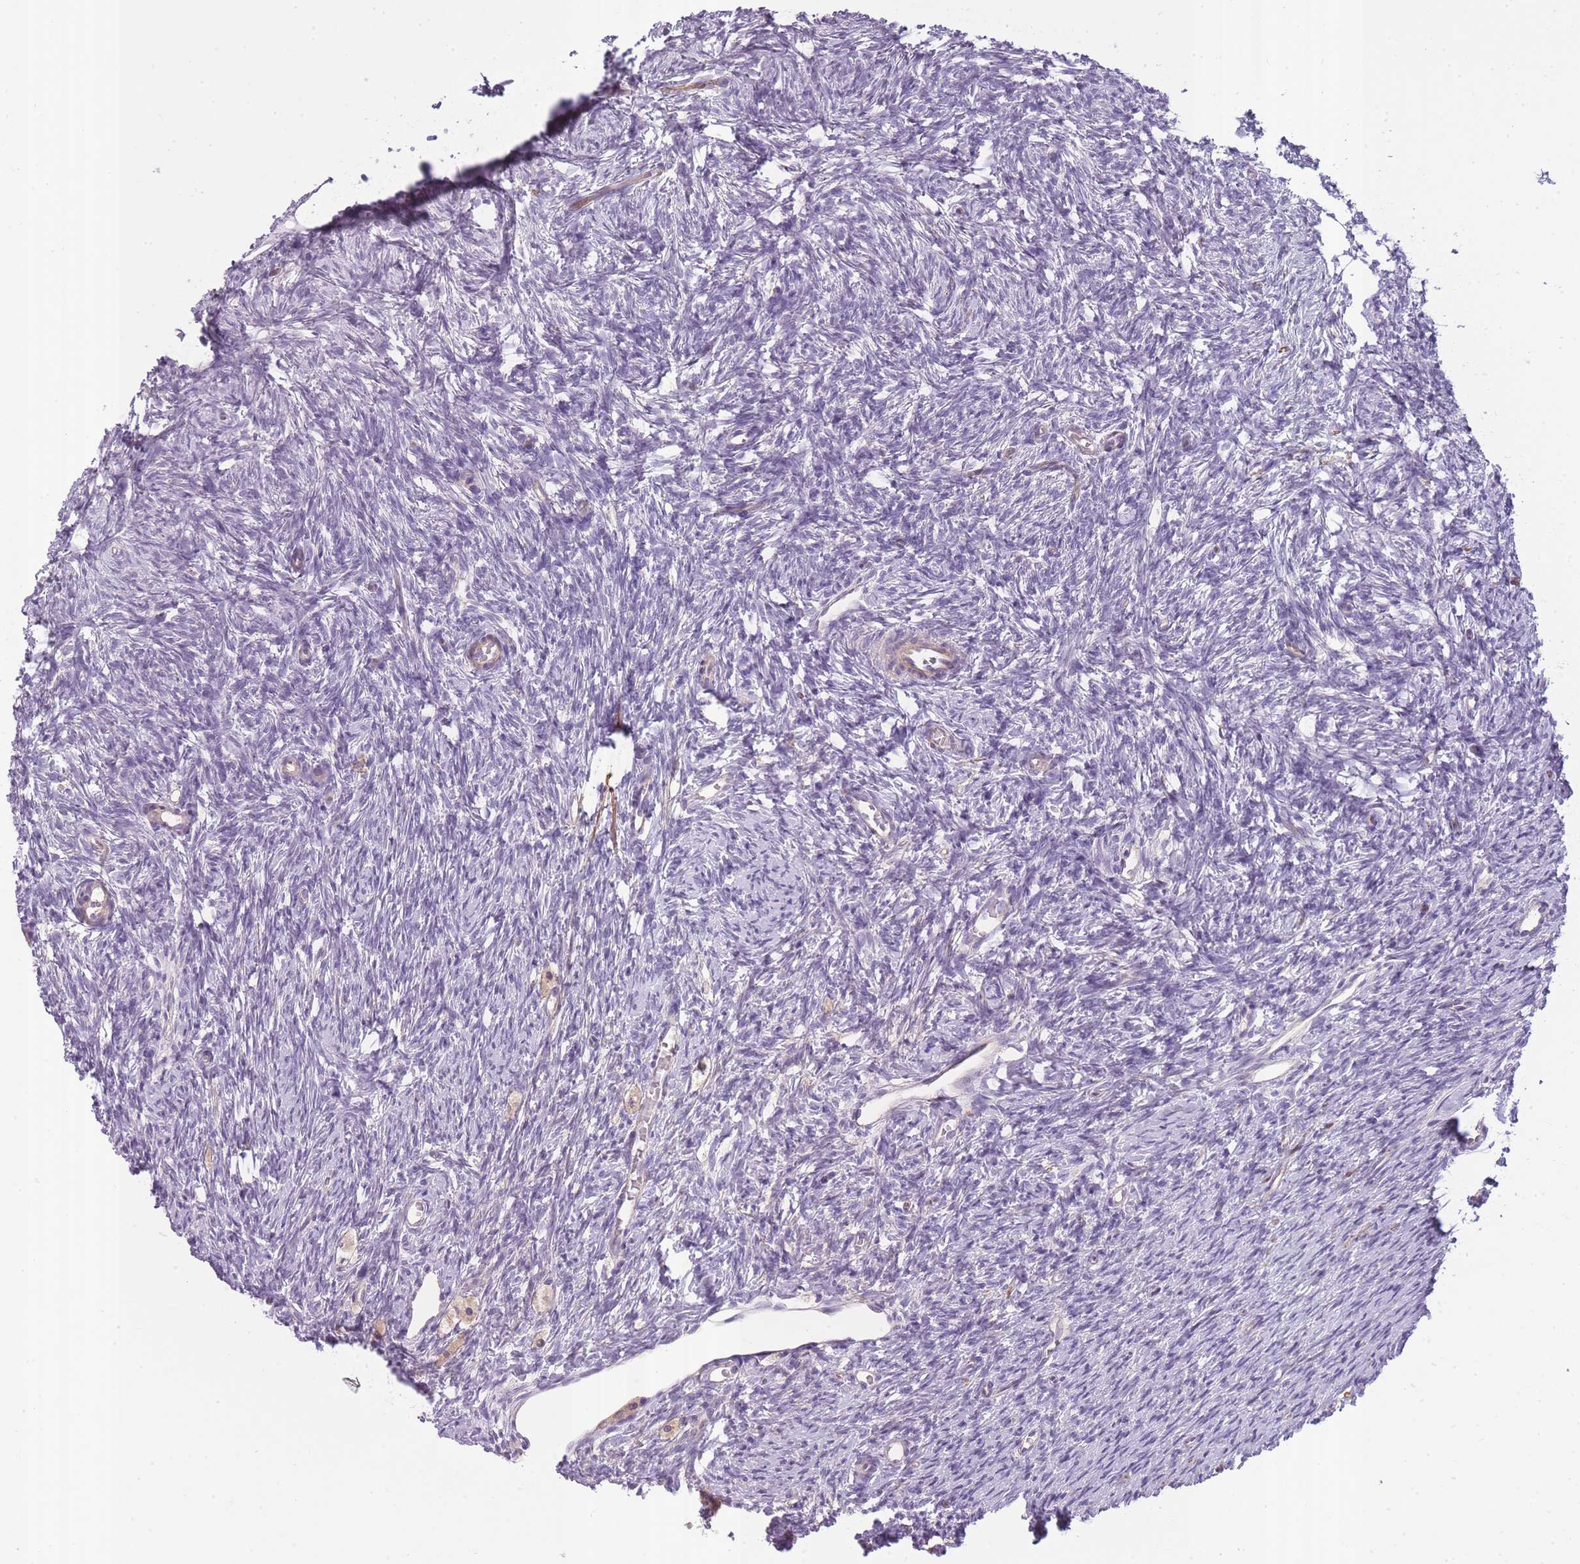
{"staining": {"intensity": "negative", "quantity": "none", "location": "none"}, "tissue": "ovary", "cell_type": "Ovarian stroma cells", "image_type": "normal", "snomed": [{"axis": "morphology", "description": "Normal tissue, NOS"}, {"axis": "topography", "description": "Ovary"}], "caption": "DAB (3,3'-diaminobenzidine) immunohistochemical staining of normal human ovary displays no significant positivity in ovarian stroma cells. Brightfield microscopy of immunohistochemistry stained with DAB (3,3'-diaminobenzidine) (brown) and hematoxylin (blue), captured at high magnification.", "gene": "SLC8A2", "patient": {"sex": "female", "age": 51}}